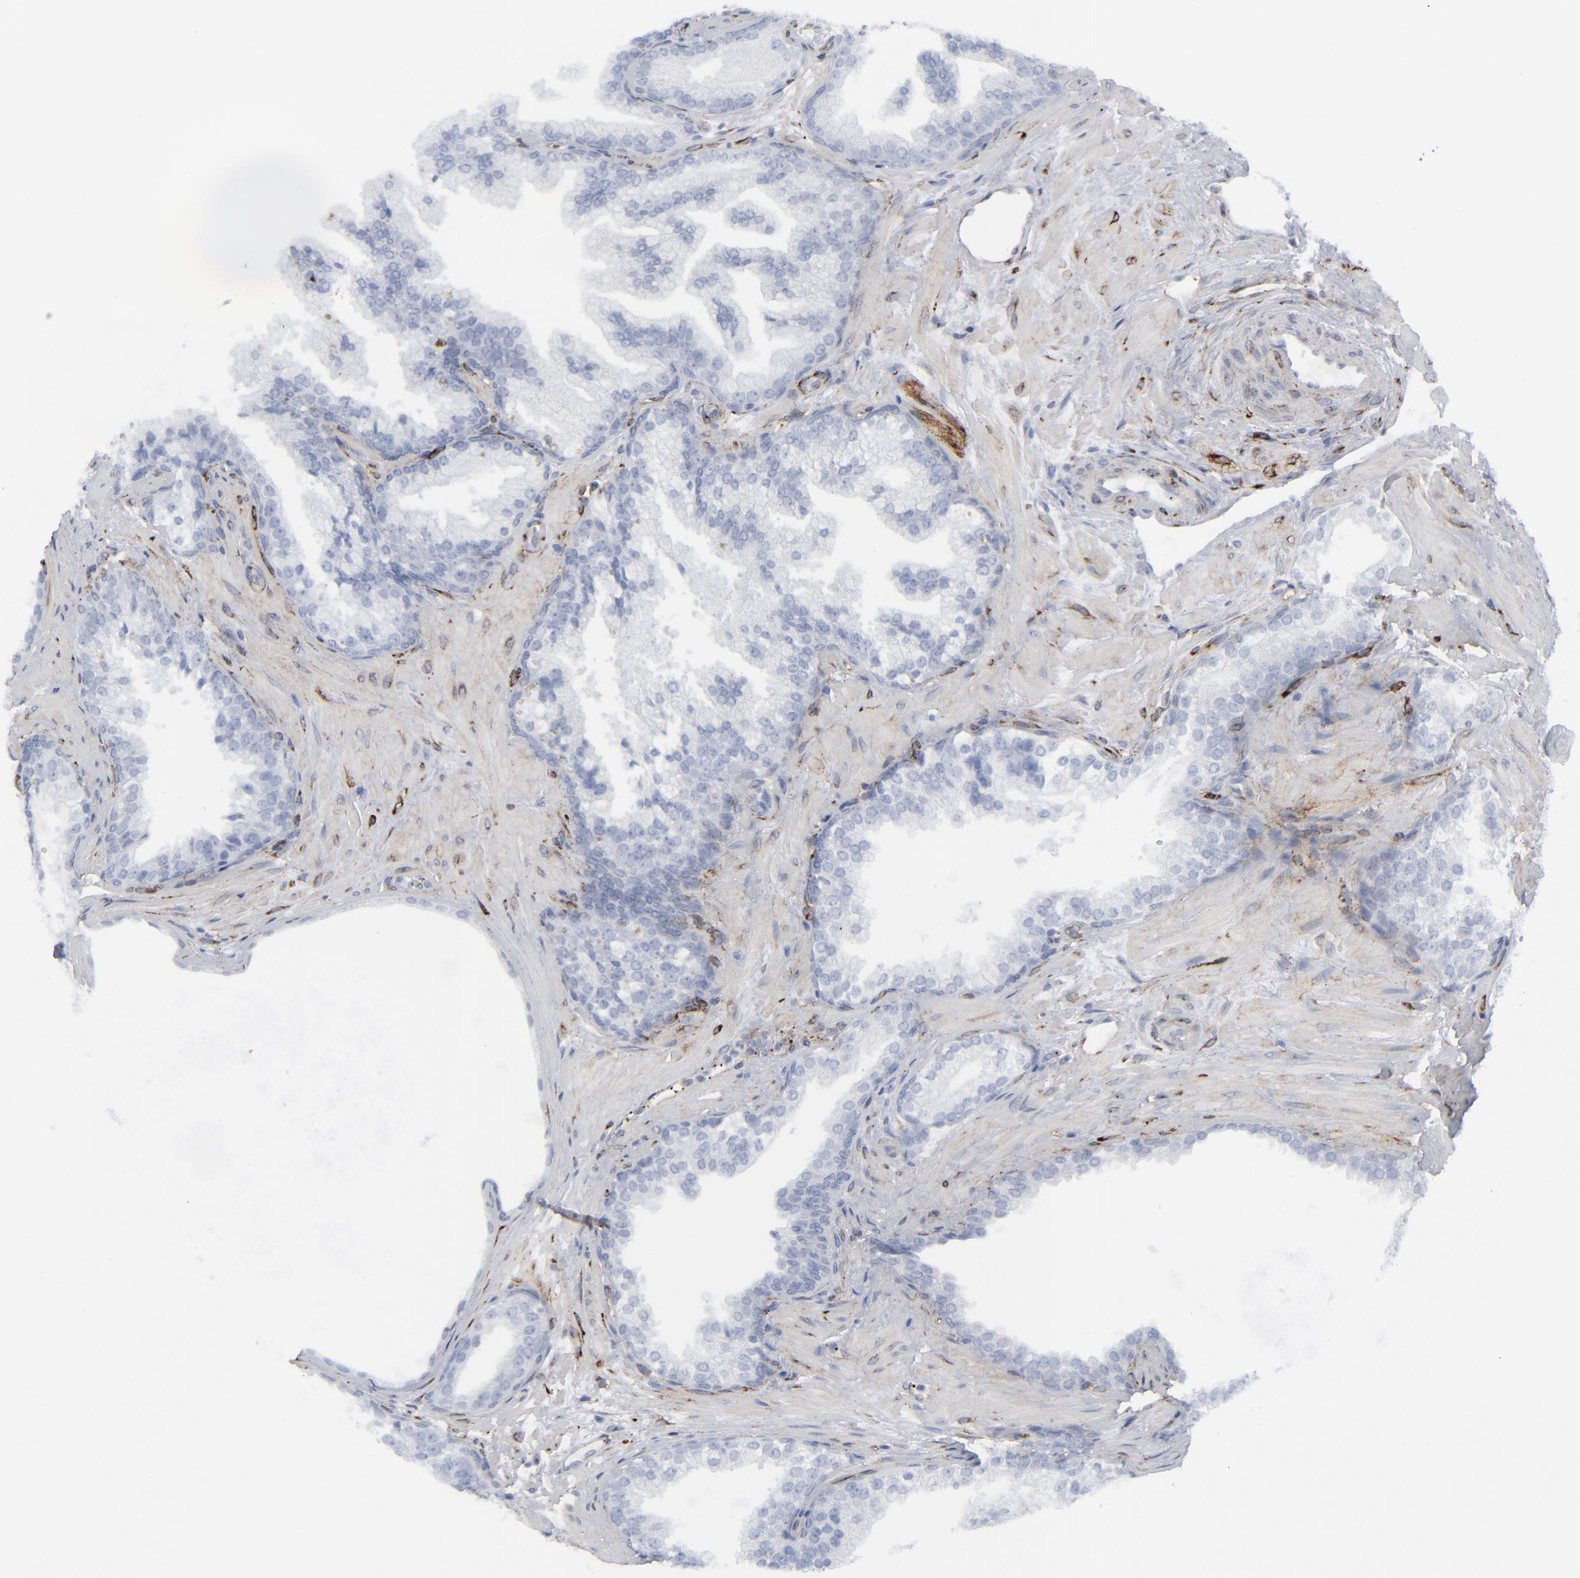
{"staining": {"intensity": "negative", "quantity": "none", "location": "none"}, "tissue": "prostate cancer", "cell_type": "Tumor cells", "image_type": "cancer", "snomed": [{"axis": "morphology", "description": "Adenocarcinoma, Low grade"}, {"axis": "topography", "description": "Prostate"}], "caption": "Immunohistochemical staining of human prostate adenocarcinoma (low-grade) exhibits no significant expression in tumor cells. (IHC, brightfield microscopy, high magnification).", "gene": "SPARC", "patient": {"sex": "male", "age": 69}}